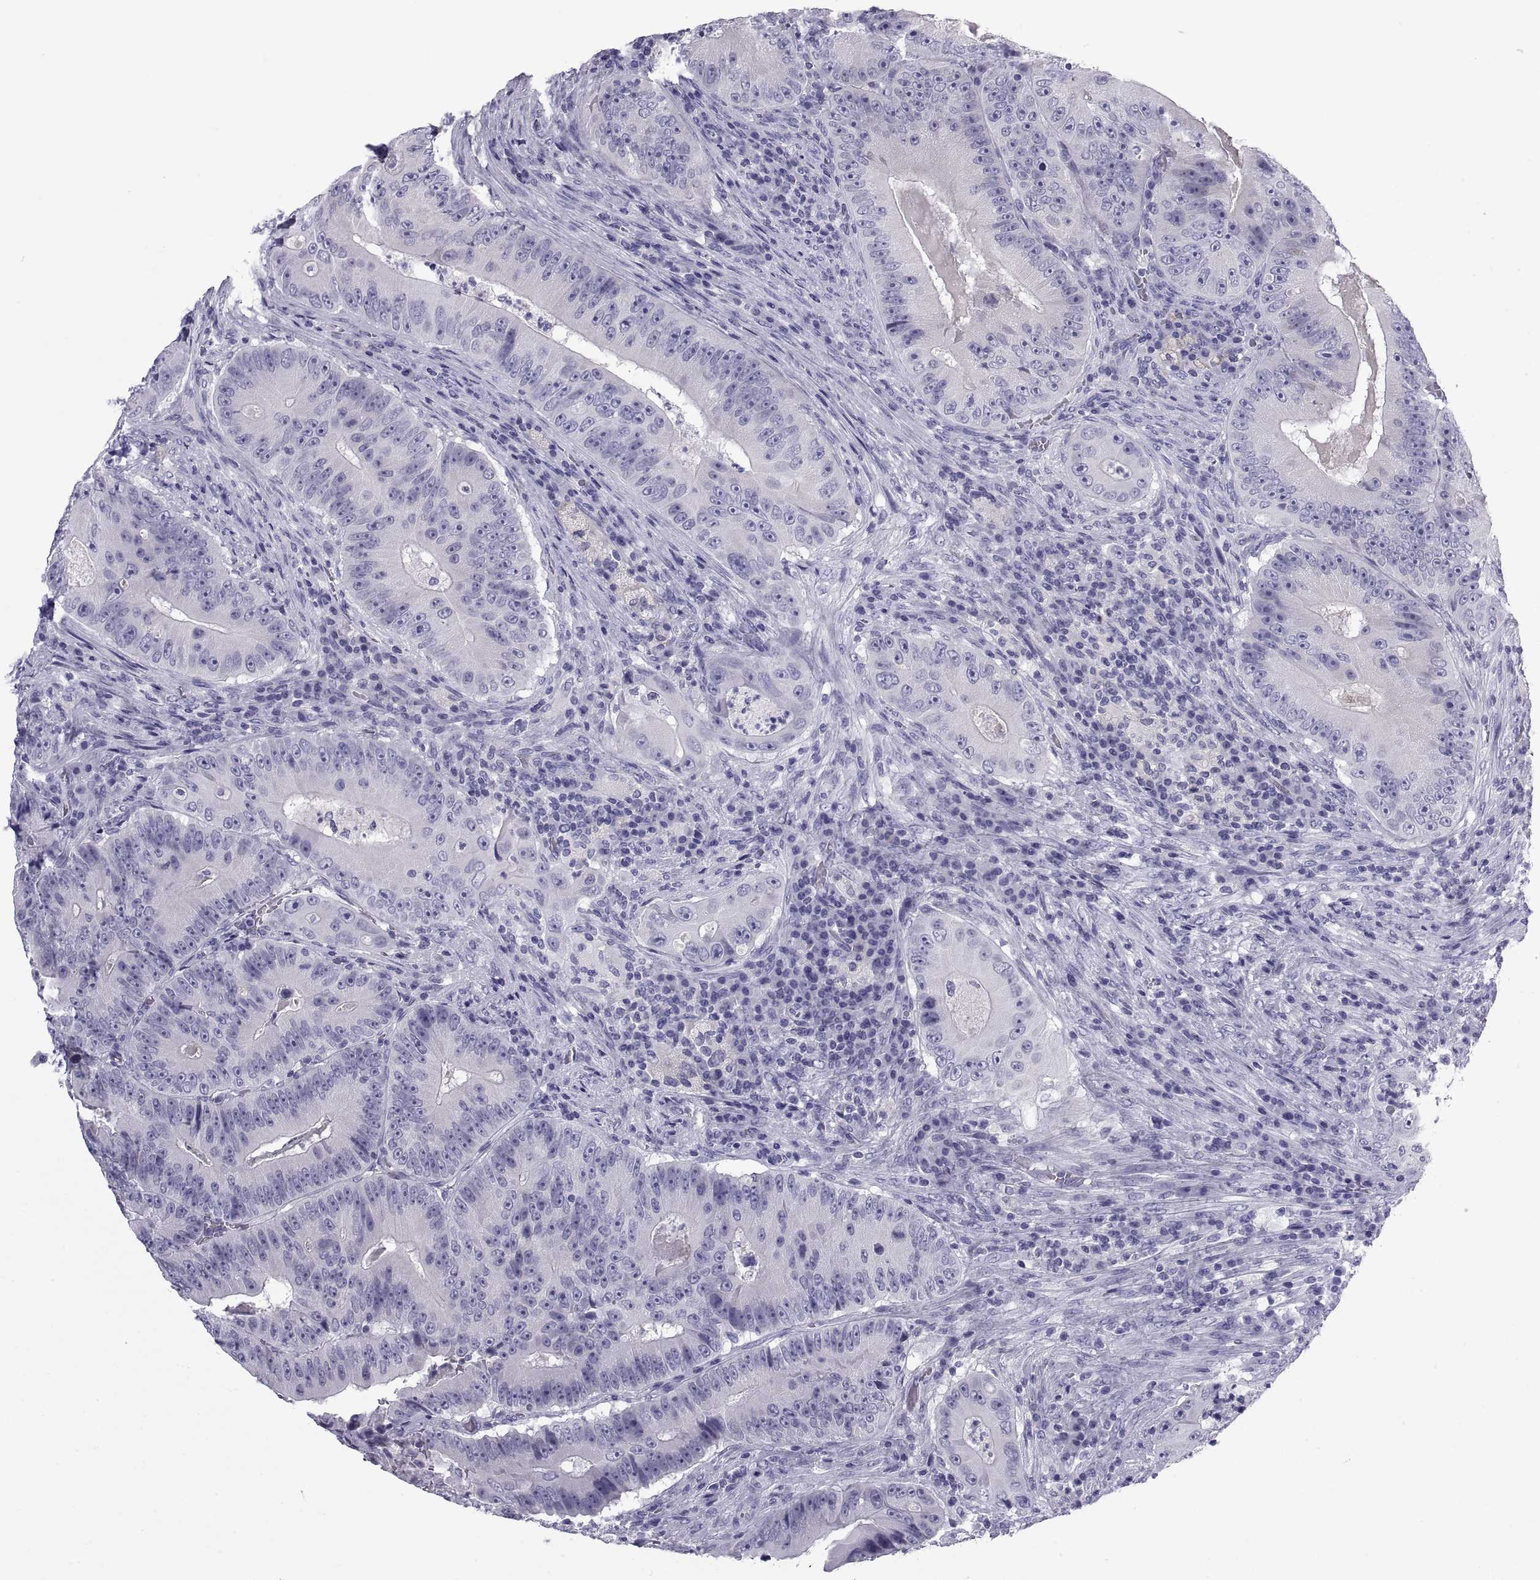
{"staining": {"intensity": "negative", "quantity": "none", "location": "none"}, "tissue": "colorectal cancer", "cell_type": "Tumor cells", "image_type": "cancer", "snomed": [{"axis": "morphology", "description": "Adenocarcinoma, NOS"}, {"axis": "topography", "description": "Colon"}], "caption": "This is an immunohistochemistry (IHC) photomicrograph of colorectal cancer. There is no positivity in tumor cells.", "gene": "NPTX2", "patient": {"sex": "female", "age": 86}}